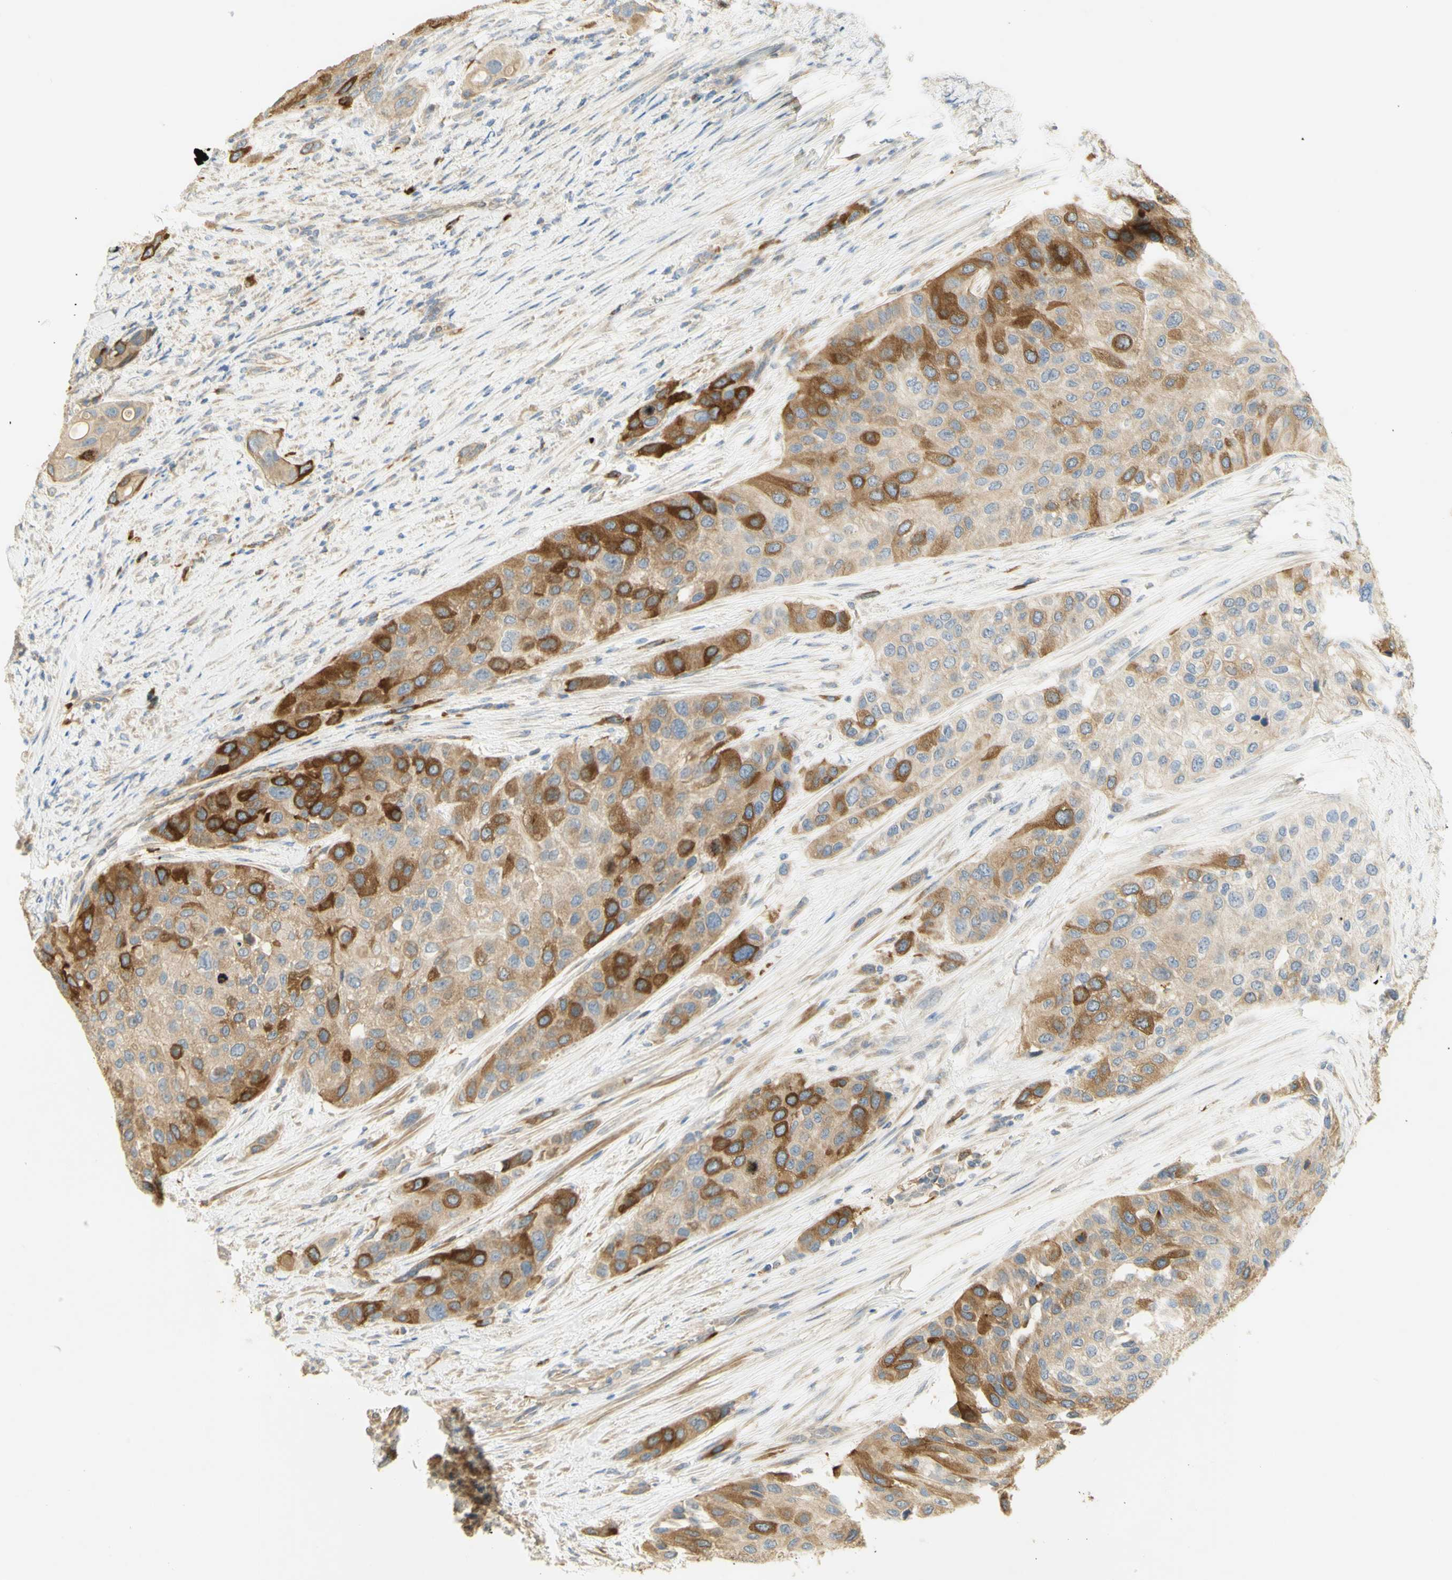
{"staining": {"intensity": "strong", "quantity": ">75%", "location": "cytoplasmic/membranous"}, "tissue": "urothelial cancer", "cell_type": "Tumor cells", "image_type": "cancer", "snomed": [{"axis": "morphology", "description": "Urothelial carcinoma, High grade"}, {"axis": "topography", "description": "Urinary bladder"}], "caption": "A micrograph of human high-grade urothelial carcinoma stained for a protein shows strong cytoplasmic/membranous brown staining in tumor cells. (brown staining indicates protein expression, while blue staining denotes nuclei).", "gene": "KIF11", "patient": {"sex": "female", "age": 56}}